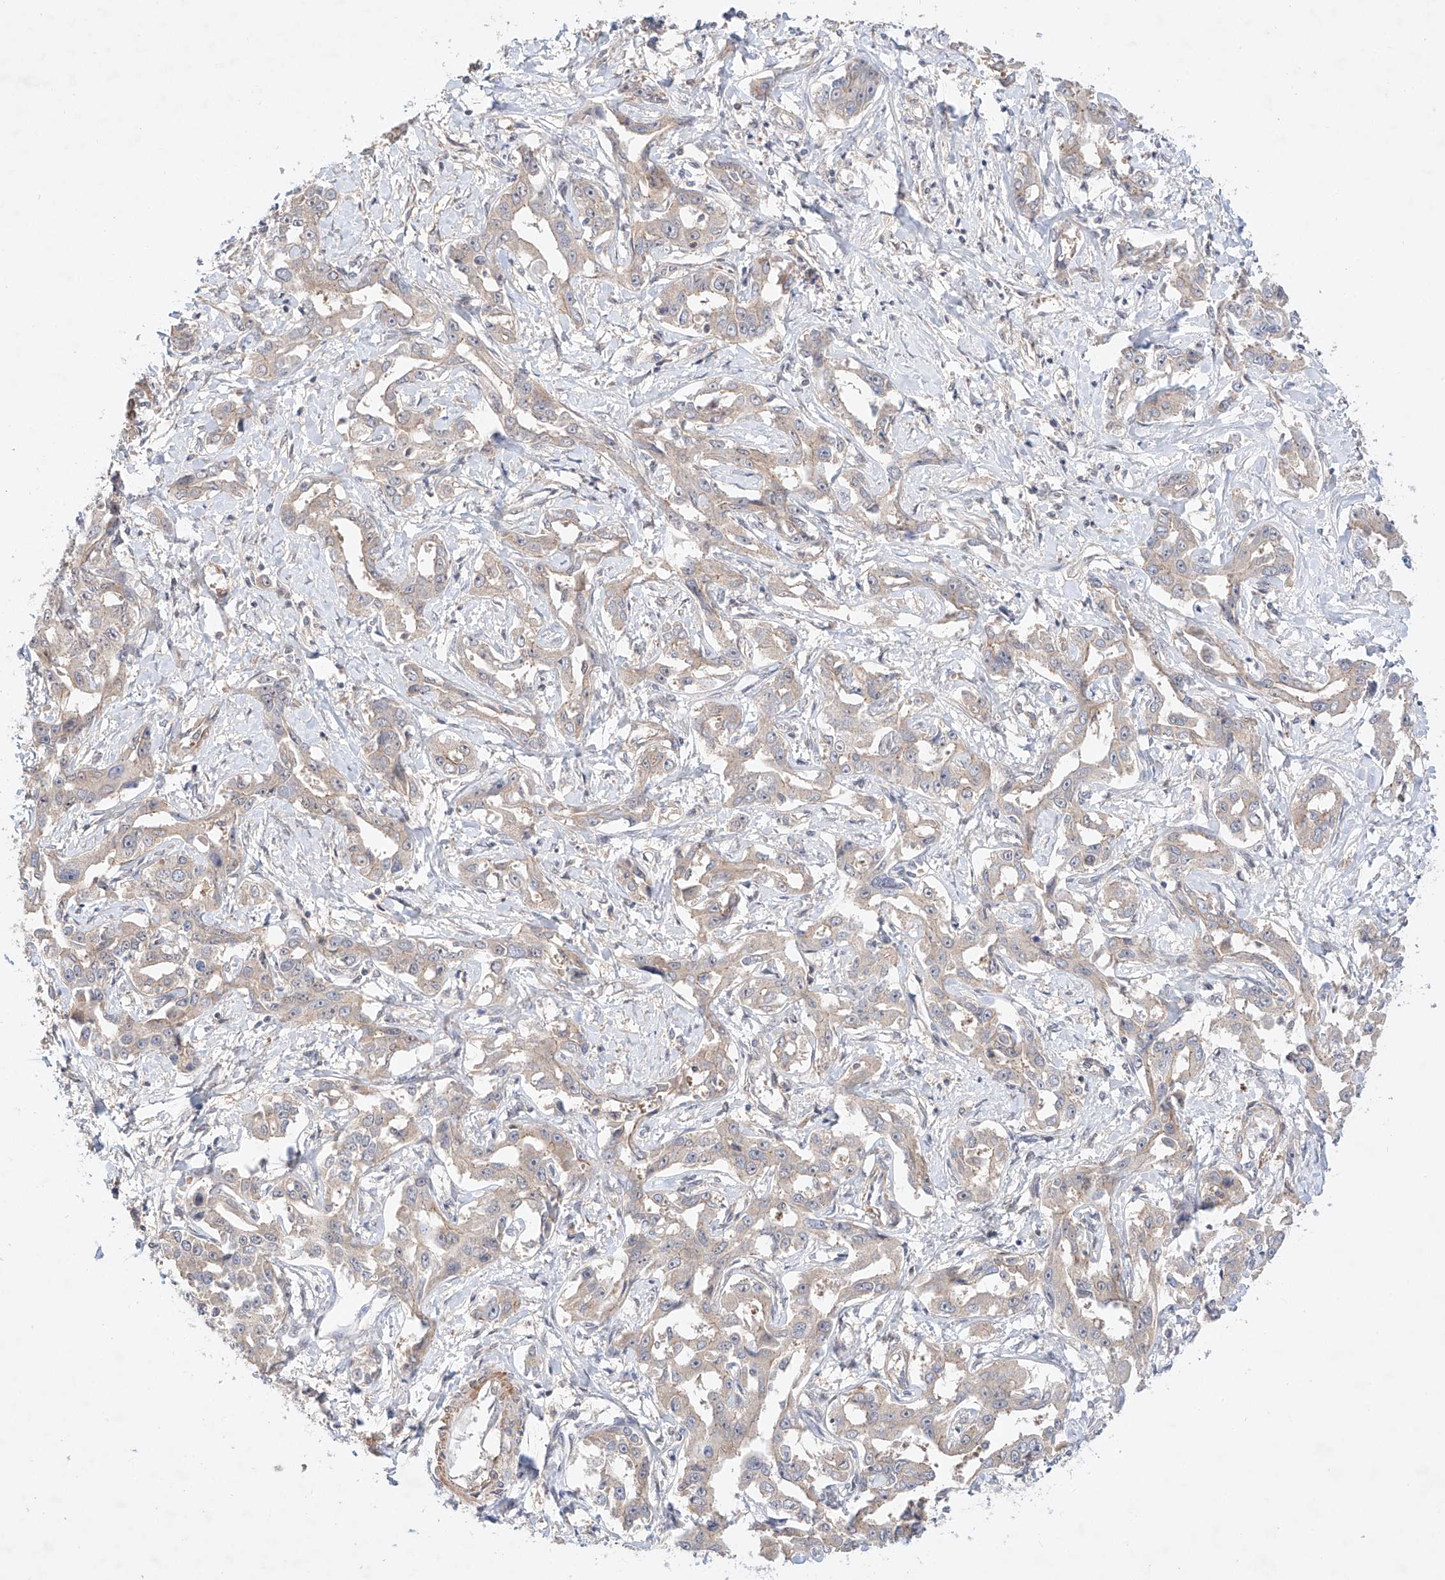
{"staining": {"intensity": "negative", "quantity": "none", "location": "none"}, "tissue": "liver cancer", "cell_type": "Tumor cells", "image_type": "cancer", "snomed": [{"axis": "morphology", "description": "Cholangiocarcinoma"}, {"axis": "topography", "description": "Liver"}], "caption": "Immunohistochemical staining of liver cancer reveals no significant staining in tumor cells.", "gene": "TSR2", "patient": {"sex": "male", "age": 59}}